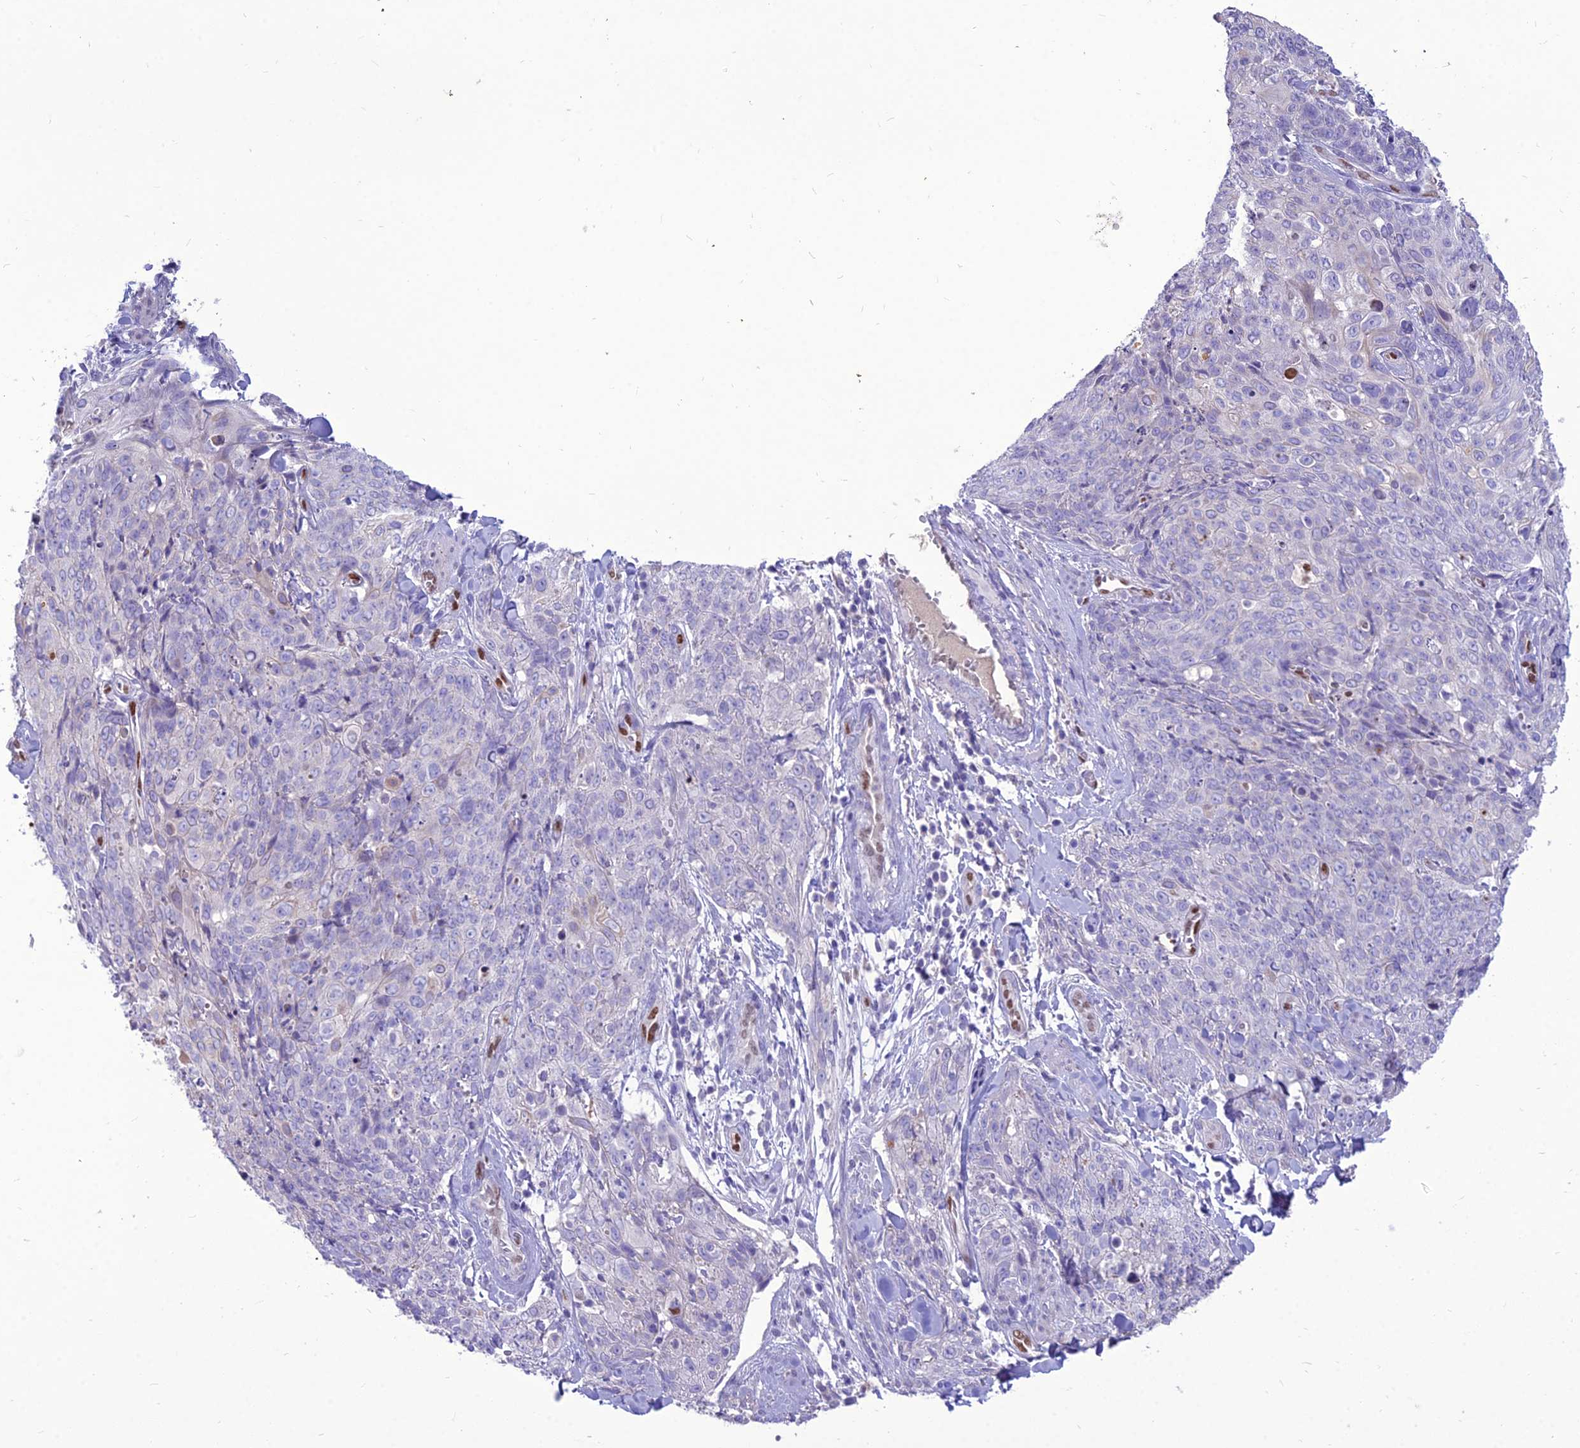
{"staining": {"intensity": "negative", "quantity": "none", "location": "none"}, "tissue": "skin cancer", "cell_type": "Tumor cells", "image_type": "cancer", "snomed": [{"axis": "morphology", "description": "Squamous cell carcinoma, NOS"}, {"axis": "topography", "description": "Skin"}, {"axis": "topography", "description": "Vulva"}], "caption": "A high-resolution image shows immunohistochemistry staining of squamous cell carcinoma (skin), which reveals no significant staining in tumor cells. The staining was performed using DAB to visualize the protein expression in brown, while the nuclei were stained in blue with hematoxylin (Magnification: 20x).", "gene": "NOVA2", "patient": {"sex": "female", "age": 85}}